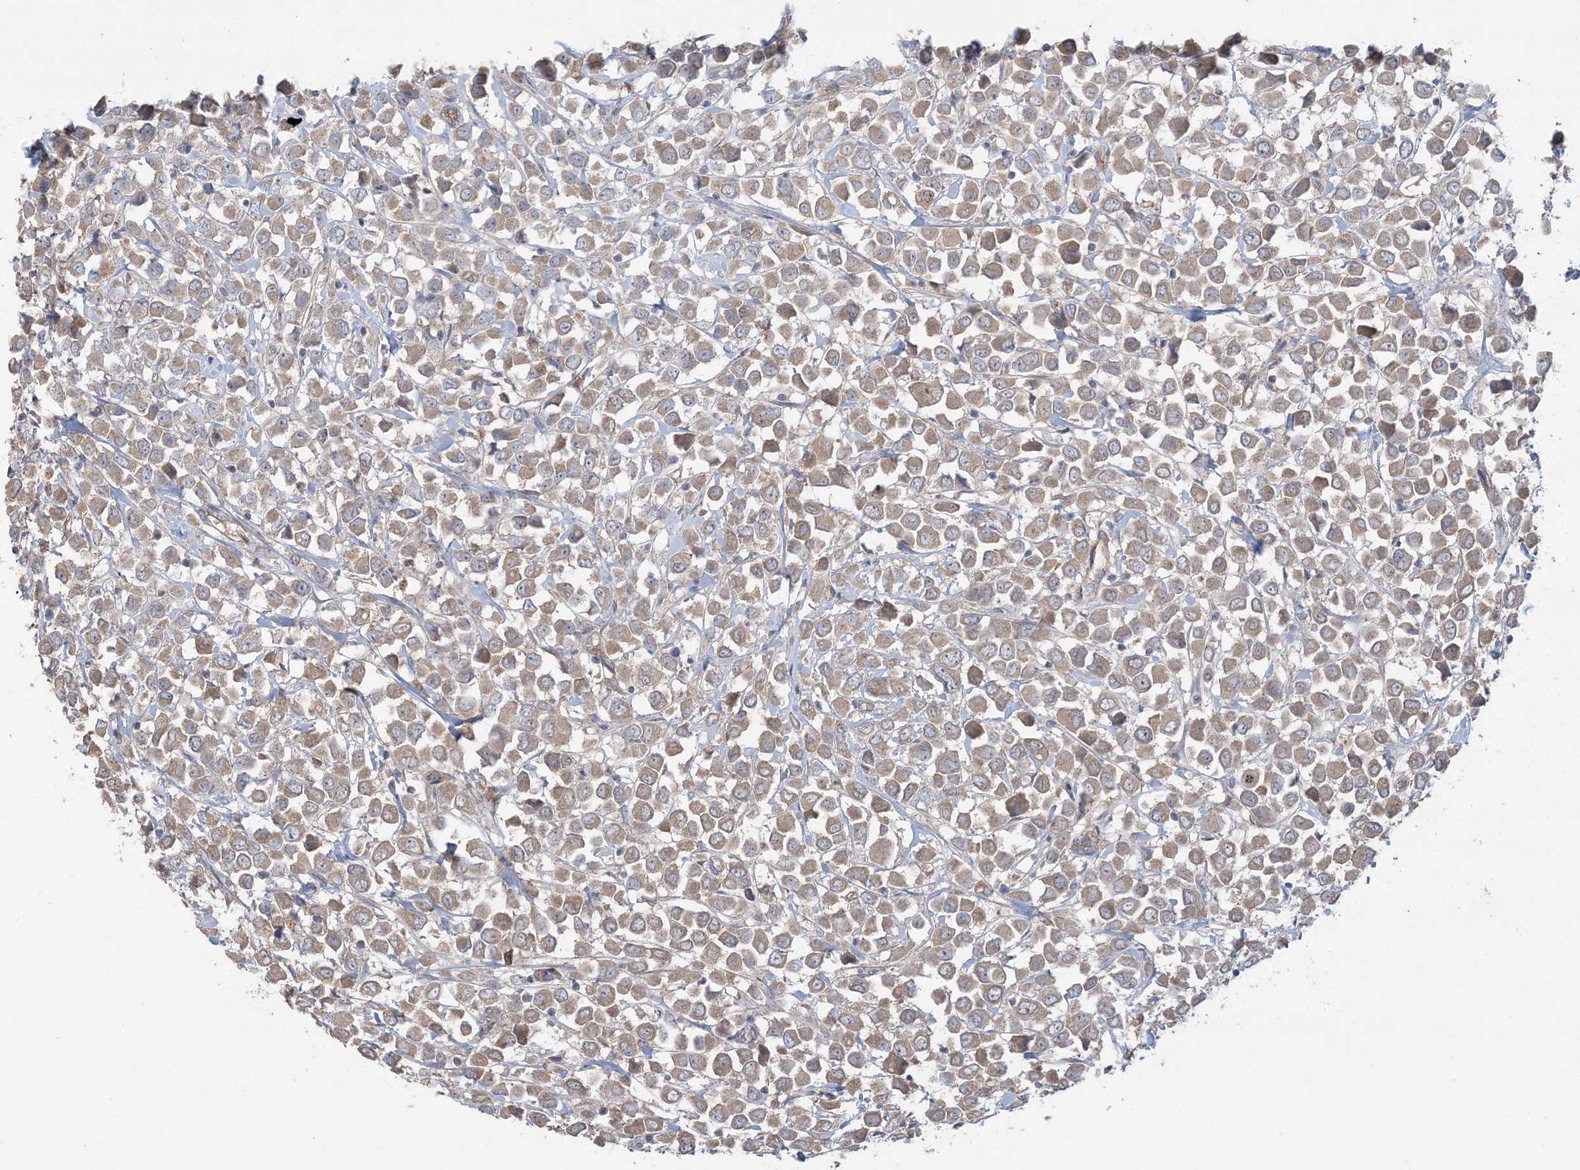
{"staining": {"intensity": "weak", "quantity": ">75%", "location": "cytoplasmic/membranous"}, "tissue": "breast cancer", "cell_type": "Tumor cells", "image_type": "cancer", "snomed": [{"axis": "morphology", "description": "Duct carcinoma"}, {"axis": "topography", "description": "Breast"}], "caption": "Tumor cells reveal low levels of weak cytoplasmic/membranous positivity in approximately >75% of cells in human breast cancer (intraductal carcinoma).", "gene": "CCNY", "patient": {"sex": "female", "age": 61}}